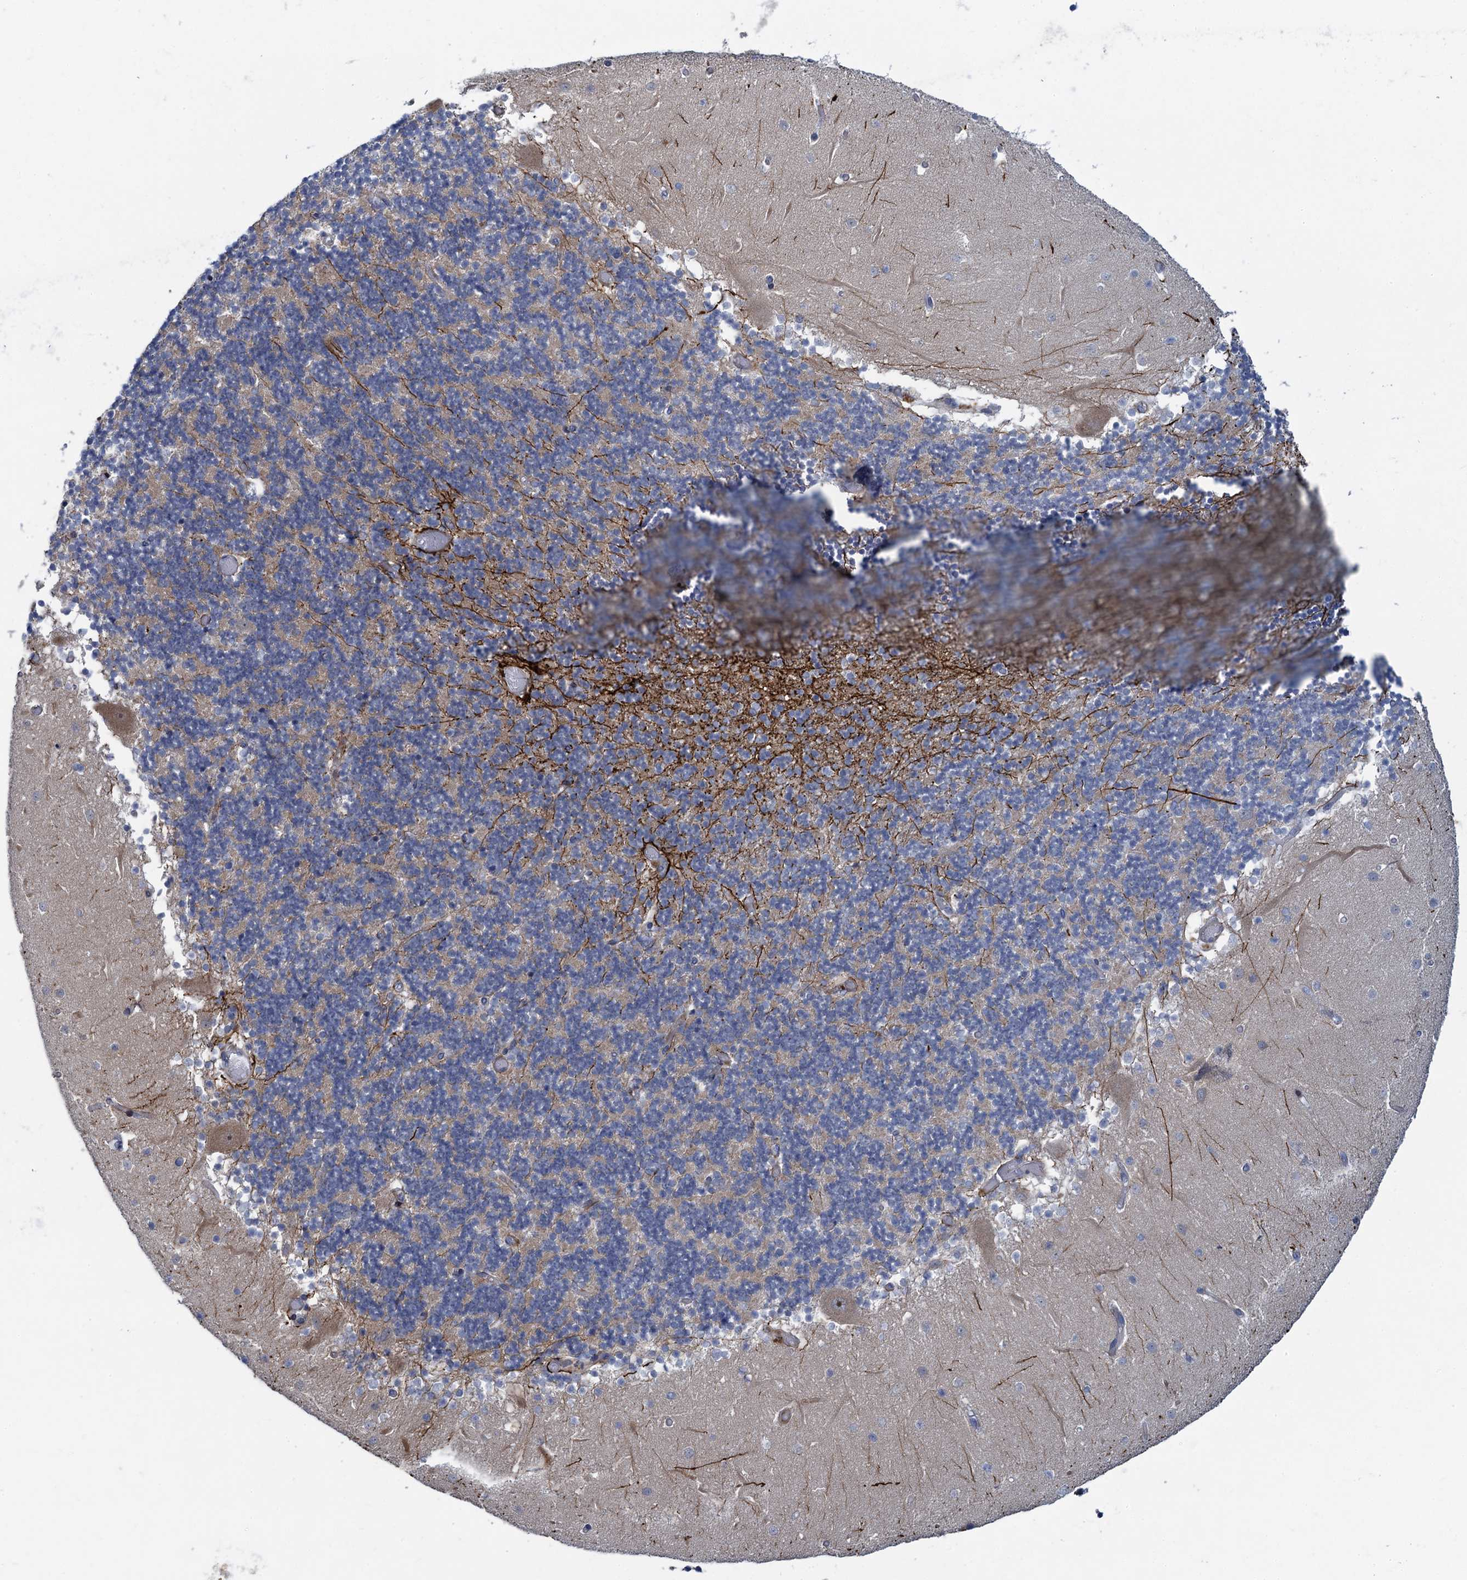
{"staining": {"intensity": "weak", "quantity": "<25%", "location": "cytoplasmic/membranous"}, "tissue": "cerebellum", "cell_type": "Cells in granular layer", "image_type": "normal", "snomed": [{"axis": "morphology", "description": "Normal tissue, NOS"}, {"axis": "topography", "description": "Cerebellum"}], "caption": "High power microscopy photomicrograph of an IHC photomicrograph of benign cerebellum, revealing no significant expression in cells in granular layer.", "gene": "QPCTL", "patient": {"sex": "female", "age": 28}}